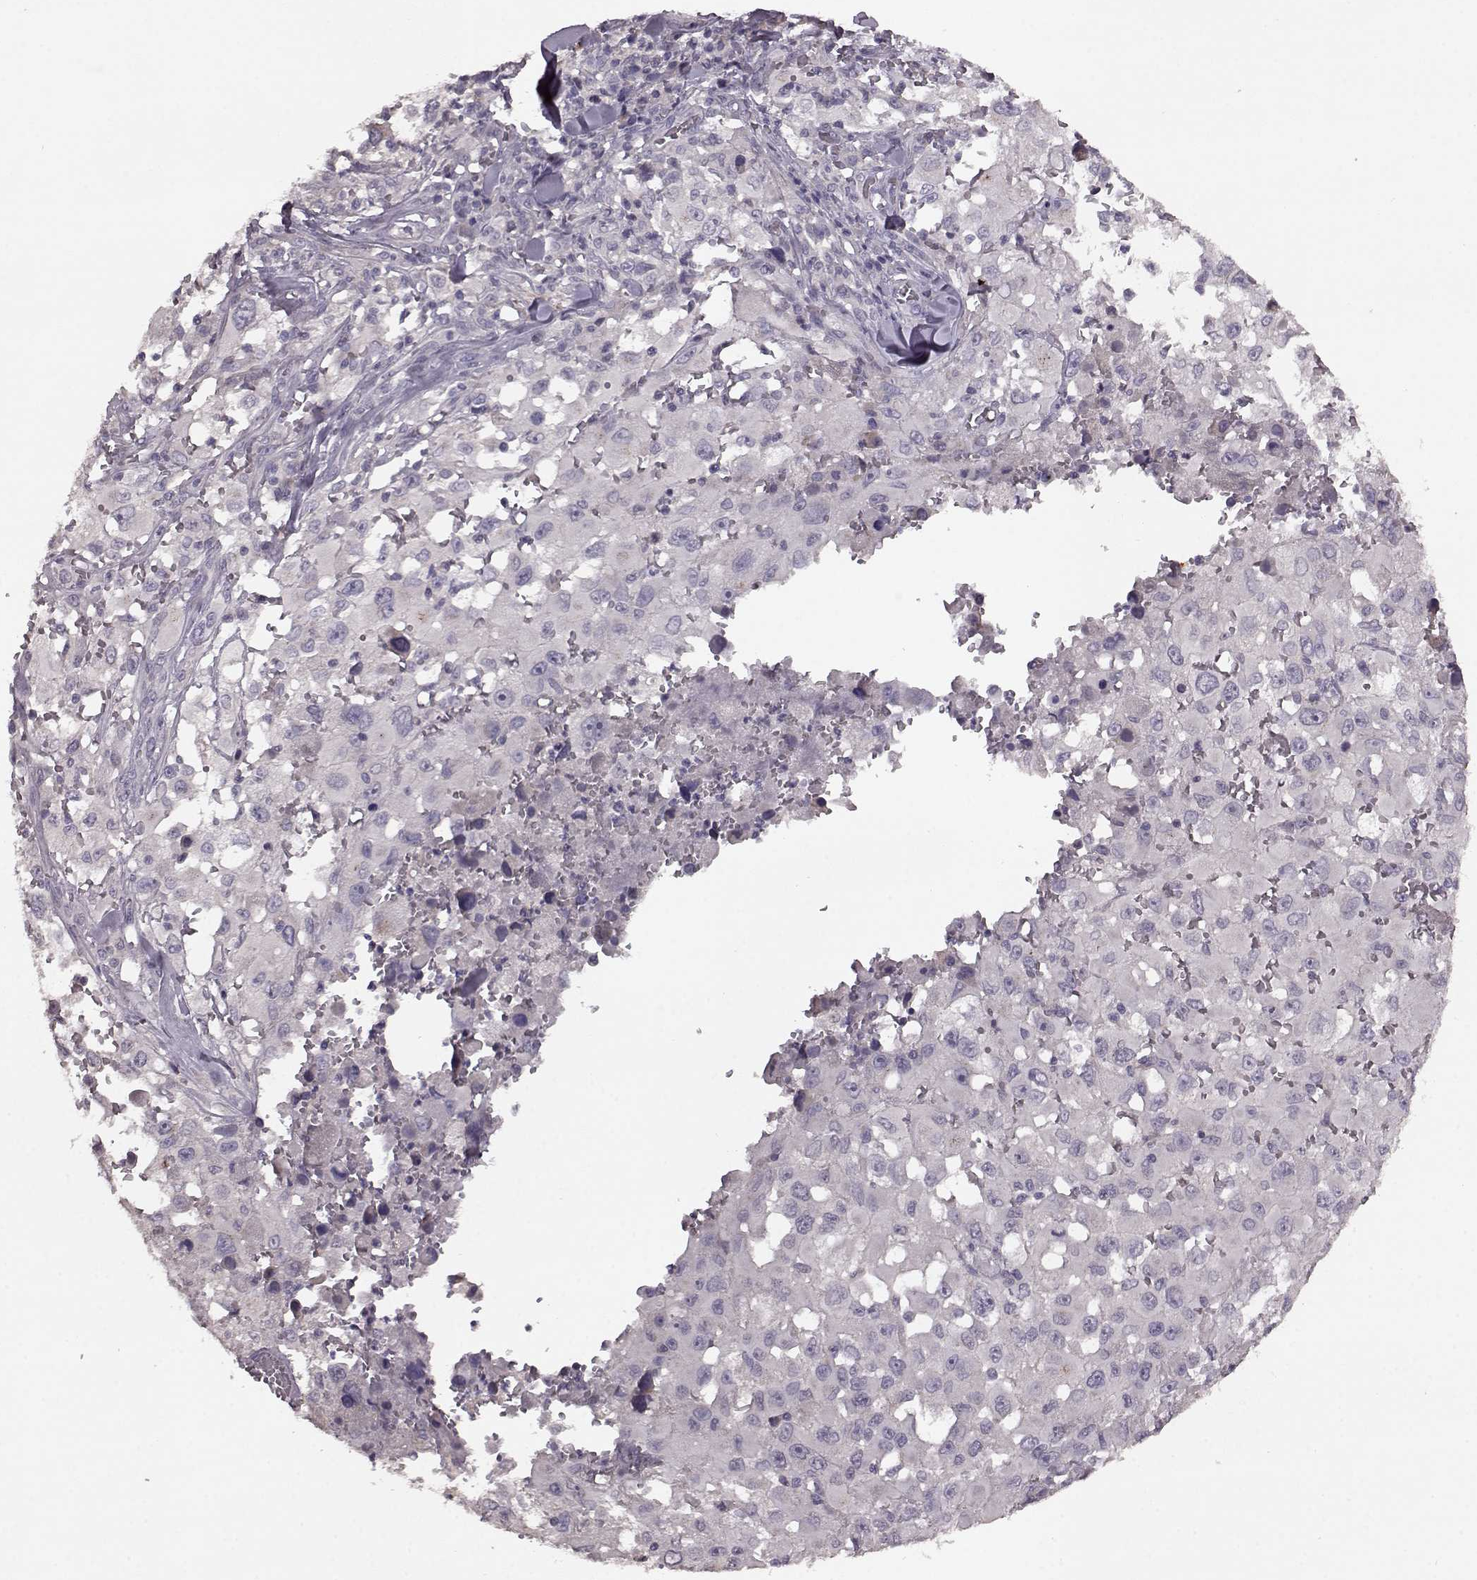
{"staining": {"intensity": "negative", "quantity": "none", "location": "none"}, "tissue": "melanoma", "cell_type": "Tumor cells", "image_type": "cancer", "snomed": [{"axis": "morphology", "description": "Malignant melanoma, Metastatic site"}, {"axis": "topography", "description": "Lymph node"}], "caption": "This is an IHC photomicrograph of human malignant melanoma (metastatic site). There is no expression in tumor cells.", "gene": "SLC52A3", "patient": {"sex": "male", "age": 50}}